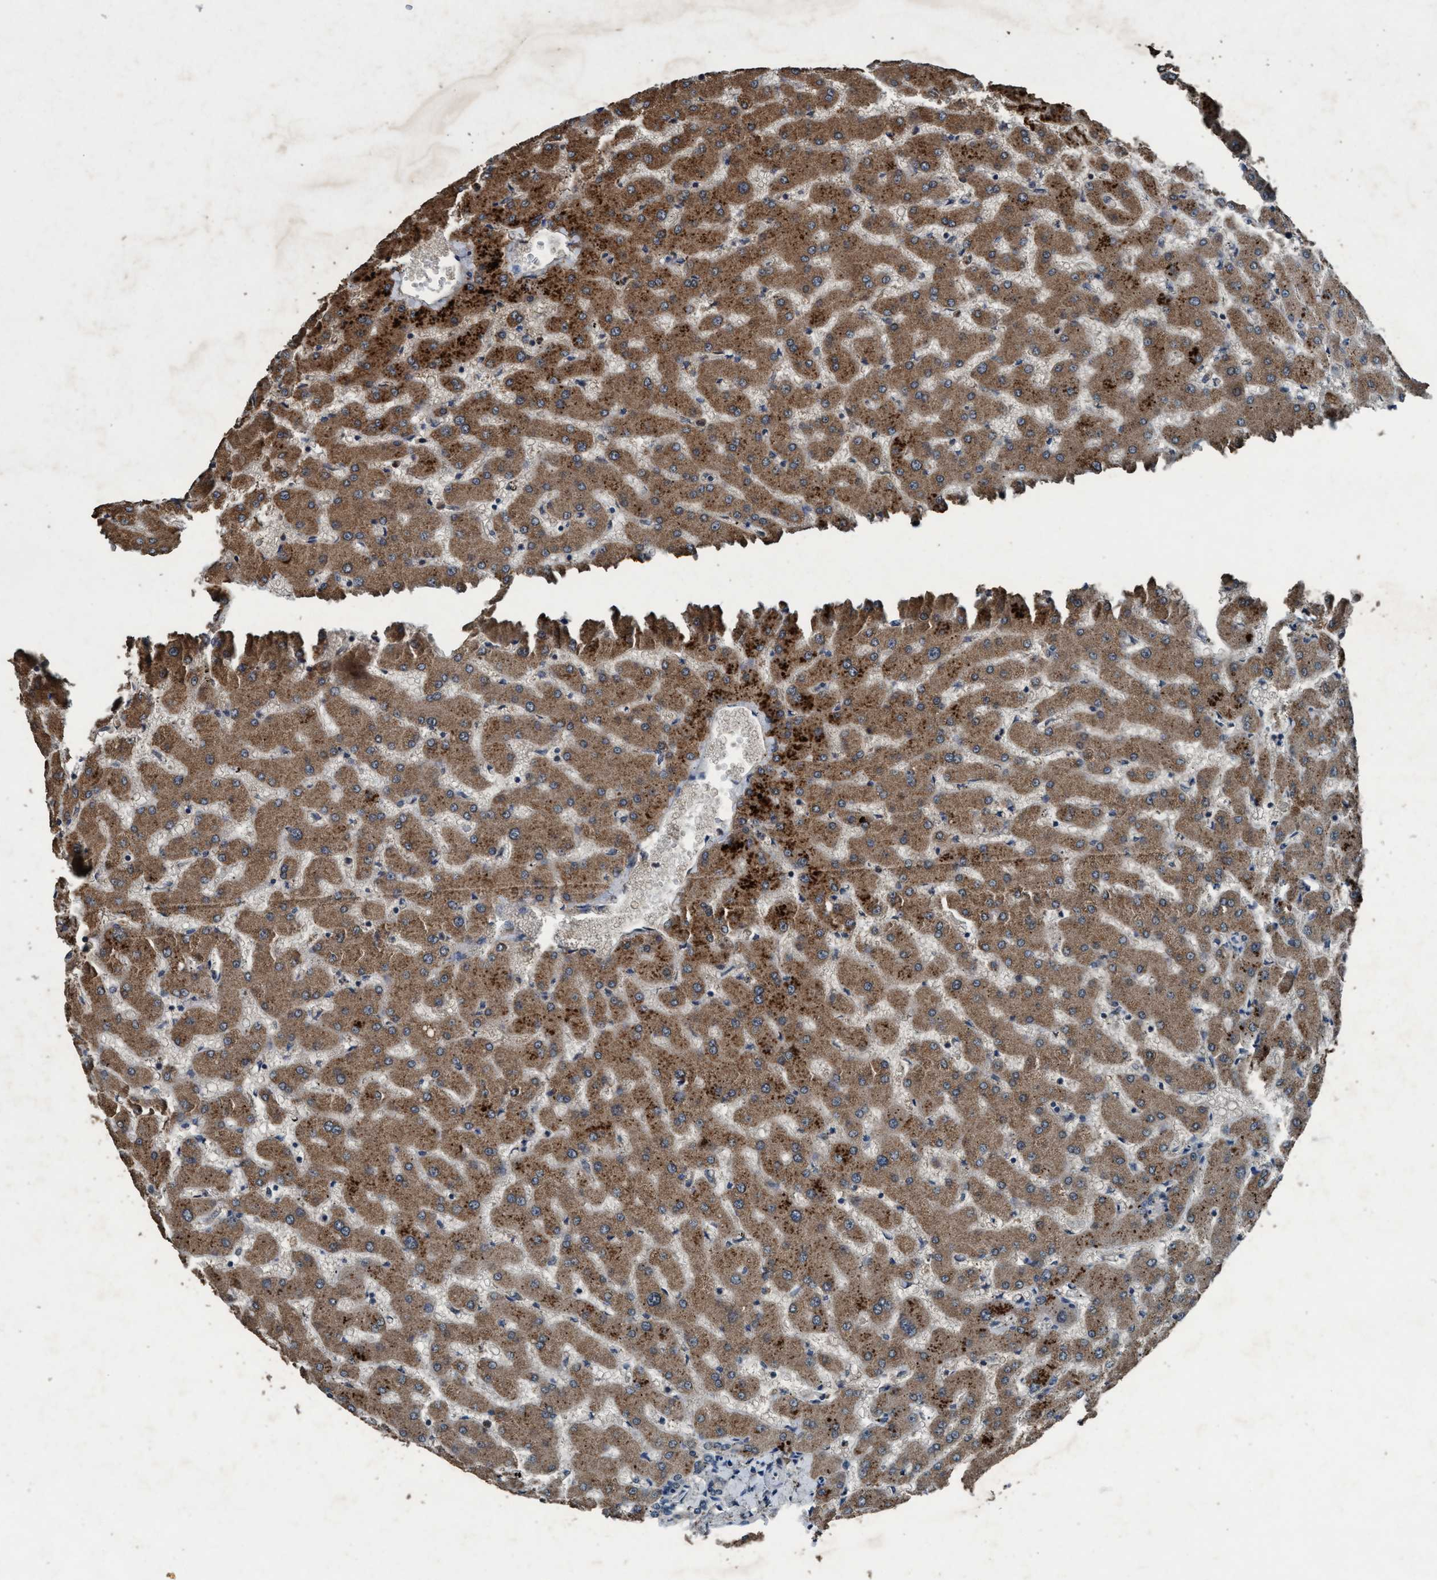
{"staining": {"intensity": "negative", "quantity": "none", "location": "none"}, "tissue": "liver", "cell_type": "Cholangiocytes", "image_type": "normal", "snomed": [{"axis": "morphology", "description": "Normal tissue, NOS"}, {"axis": "topography", "description": "Liver"}], "caption": "Immunohistochemistry (IHC) micrograph of normal liver: human liver stained with DAB reveals no significant protein positivity in cholangiocytes.", "gene": "AKT1S1", "patient": {"sex": "female", "age": 63}}